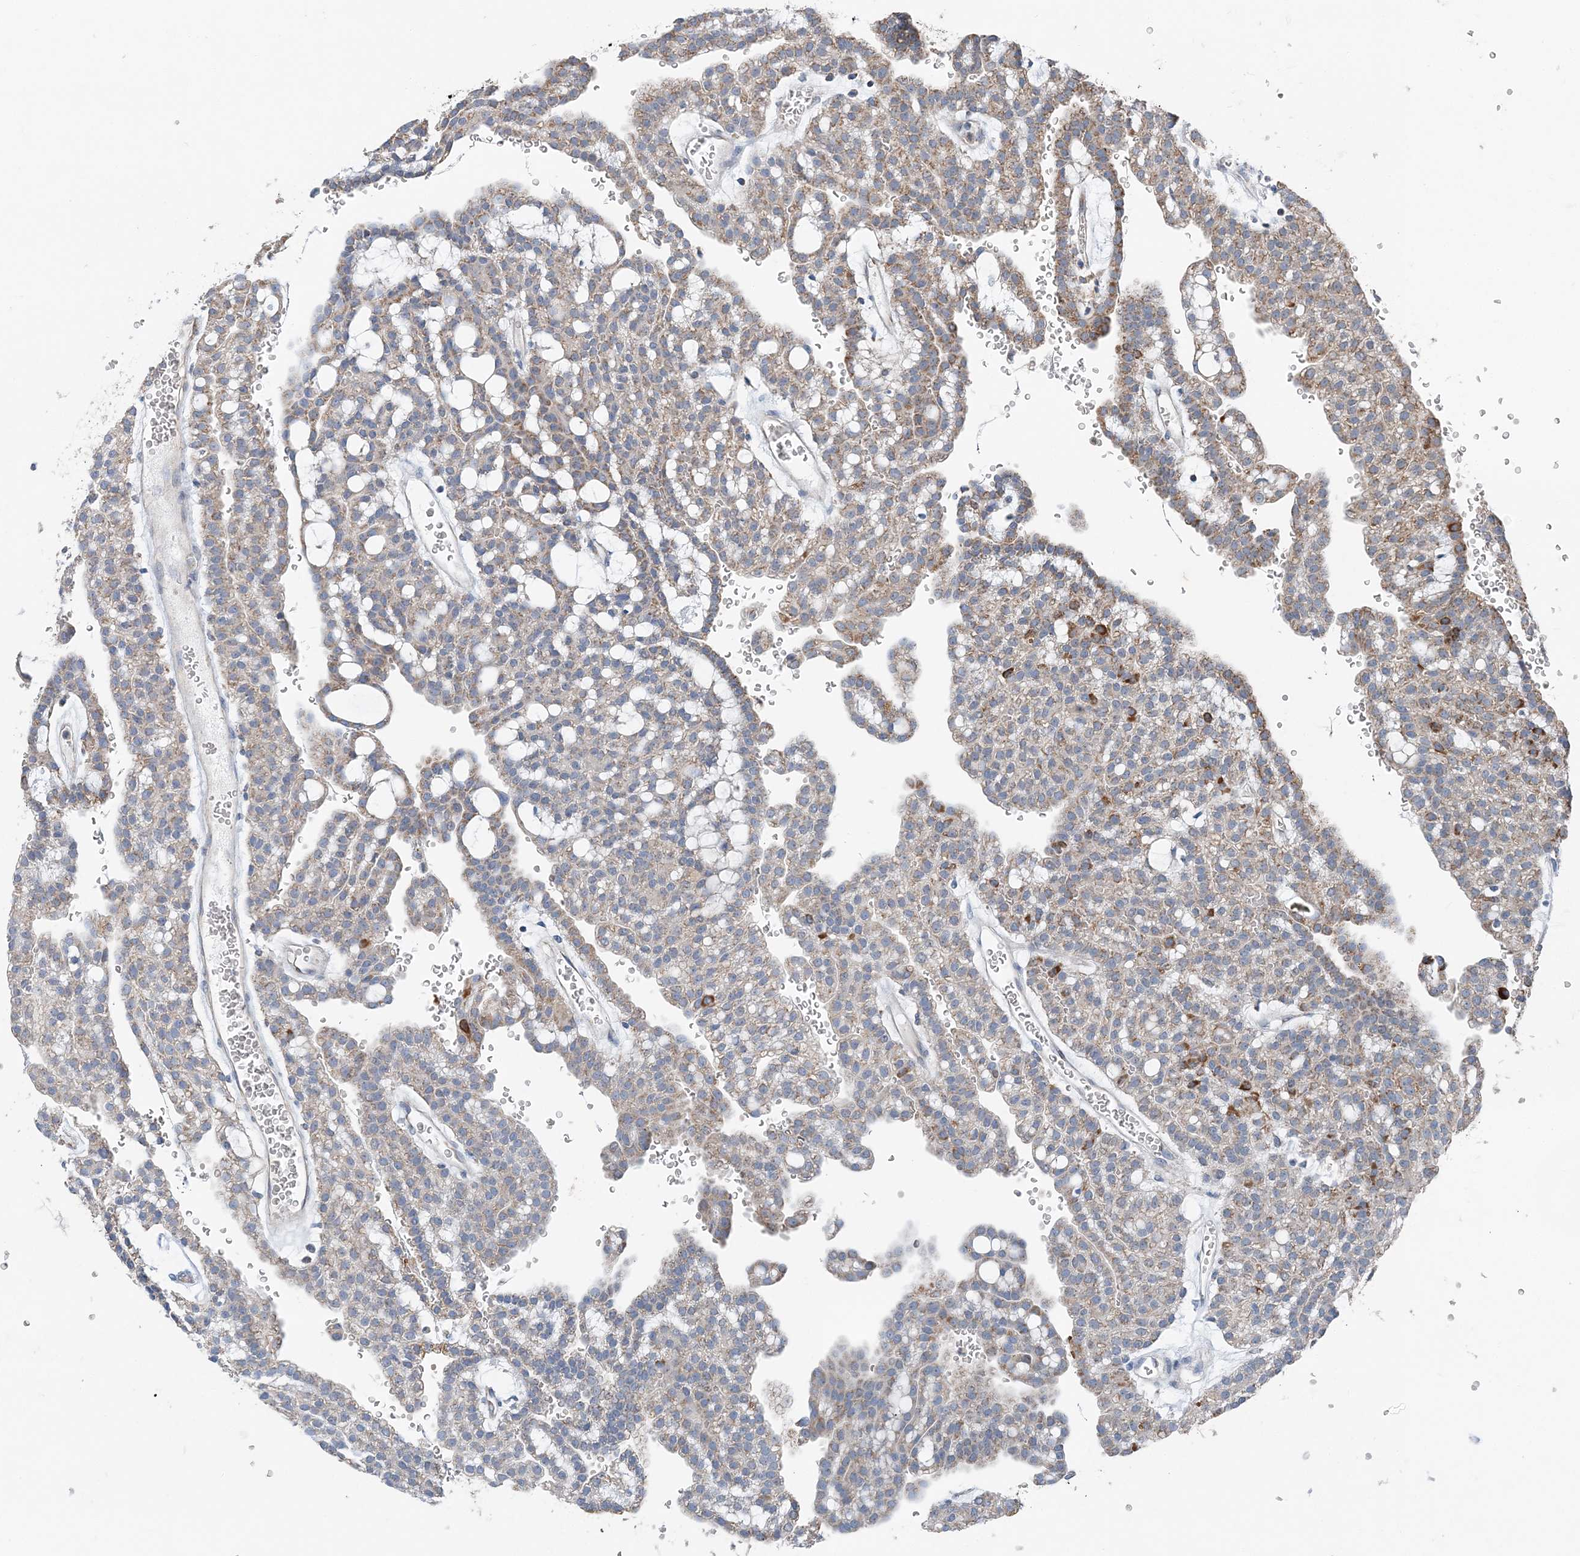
{"staining": {"intensity": "moderate", "quantity": "25%-75%", "location": "cytoplasmic/membranous"}, "tissue": "renal cancer", "cell_type": "Tumor cells", "image_type": "cancer", "snomed": [{"axis": "morphology", "description": "Adenocarcinoma, NOS"}, {"axis": "topography", "description": "Kidney"}], "caption": "Protein expression analysis of renal adenocarcinoma exhibits moderate cytoplasmic/membranous staining in approximately 25%-75% of tumor cells.", "gene": "SPRY2", "patient": {"sex": "male", "age": 63}}